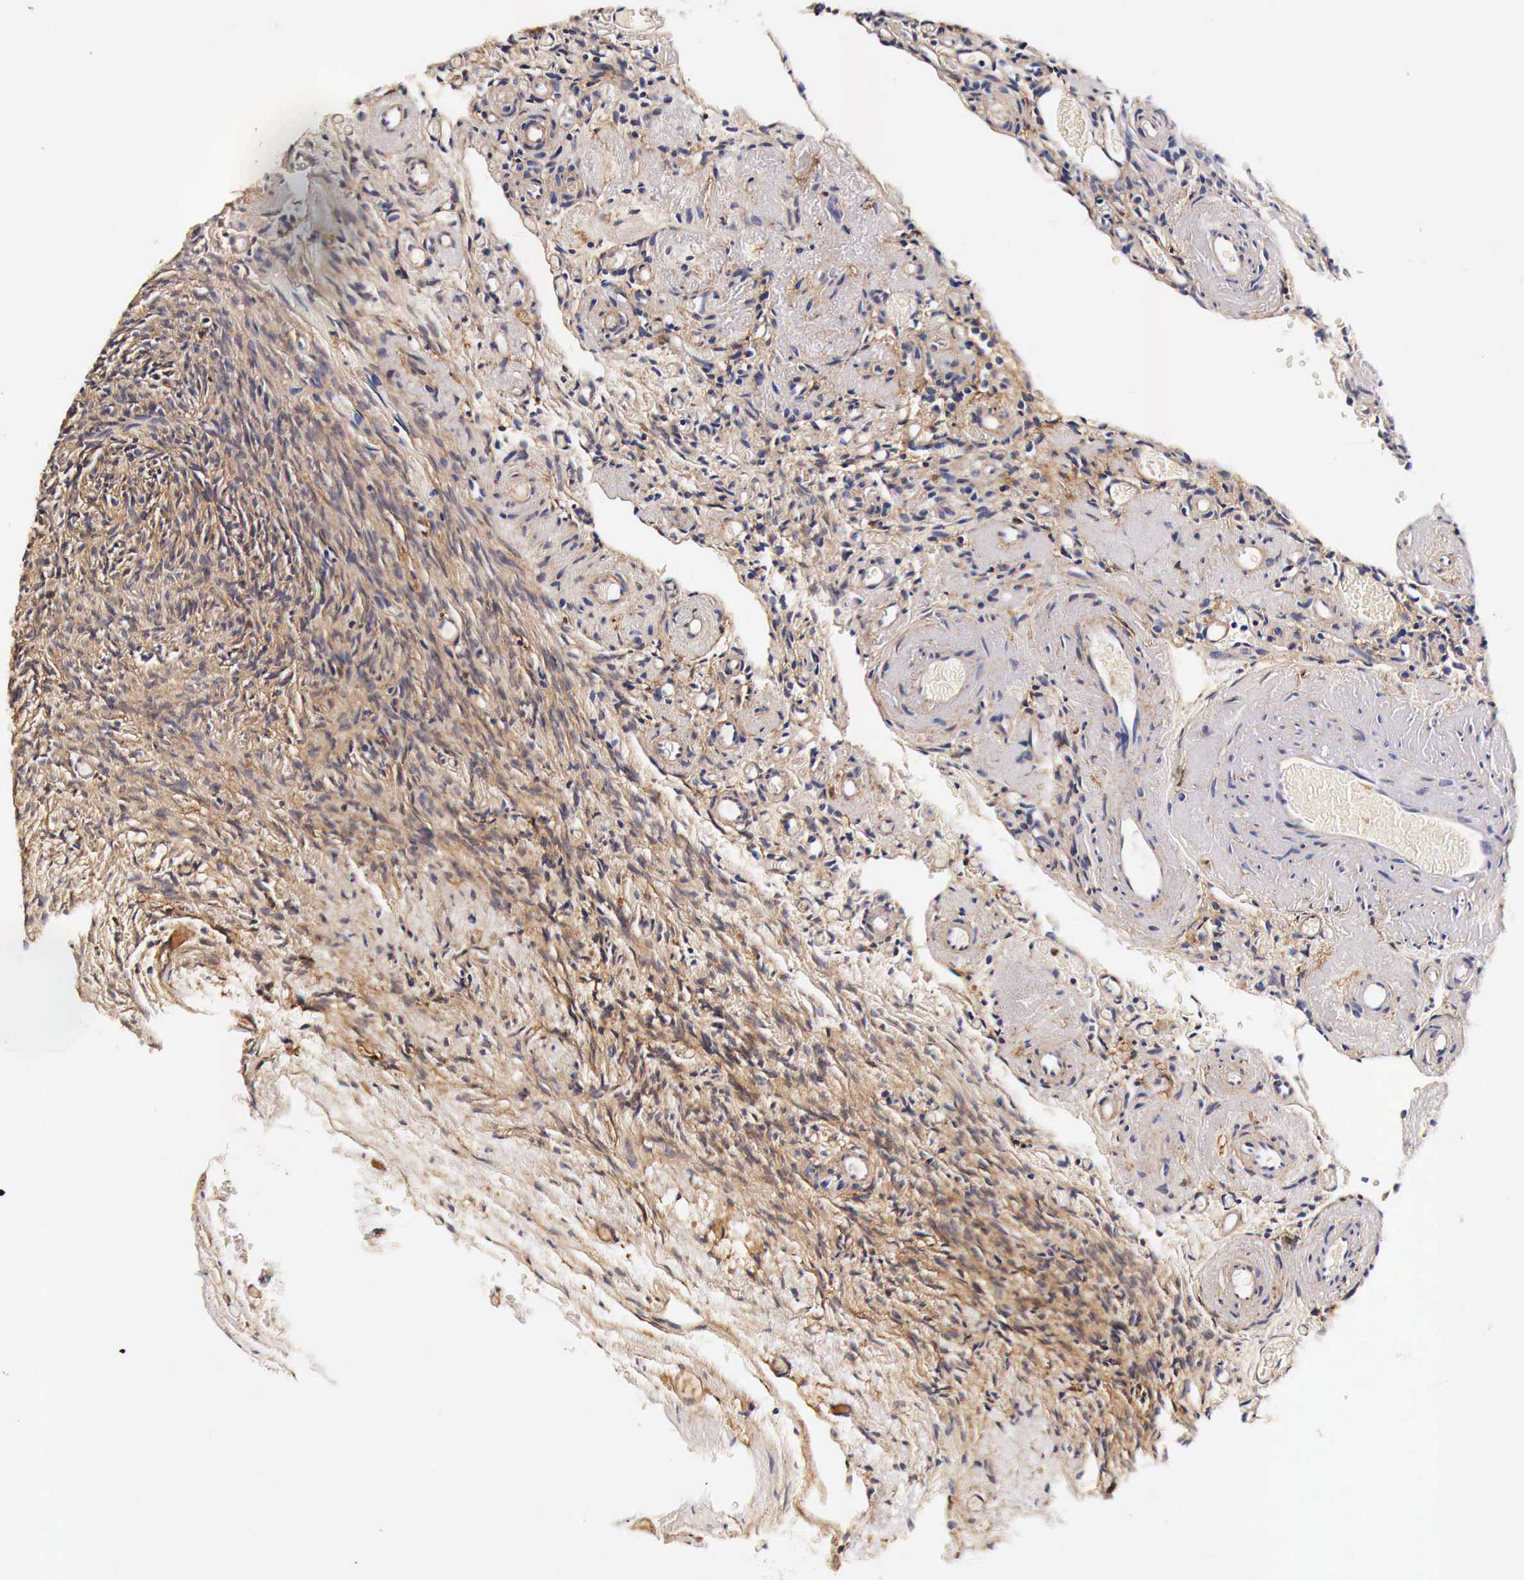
{"staining": {"intensity": "negative", "quantity": "none", "location": "none"}, "tissue": "ovary", "cell_type": "Follicle cells", "image_type": "normal", "snomed": [{"axis": "morphology", "description": "Normal tissue, NOS"}, {"axis": "topography", "description": "Ovary"}], "caption": "The immunohistochemistry micrograph has no significant expression in follicle cells of ovary. (DAB IHC, high magnification).", "gene": "RP2", "patient": {"sex": "female", "age": 78}}